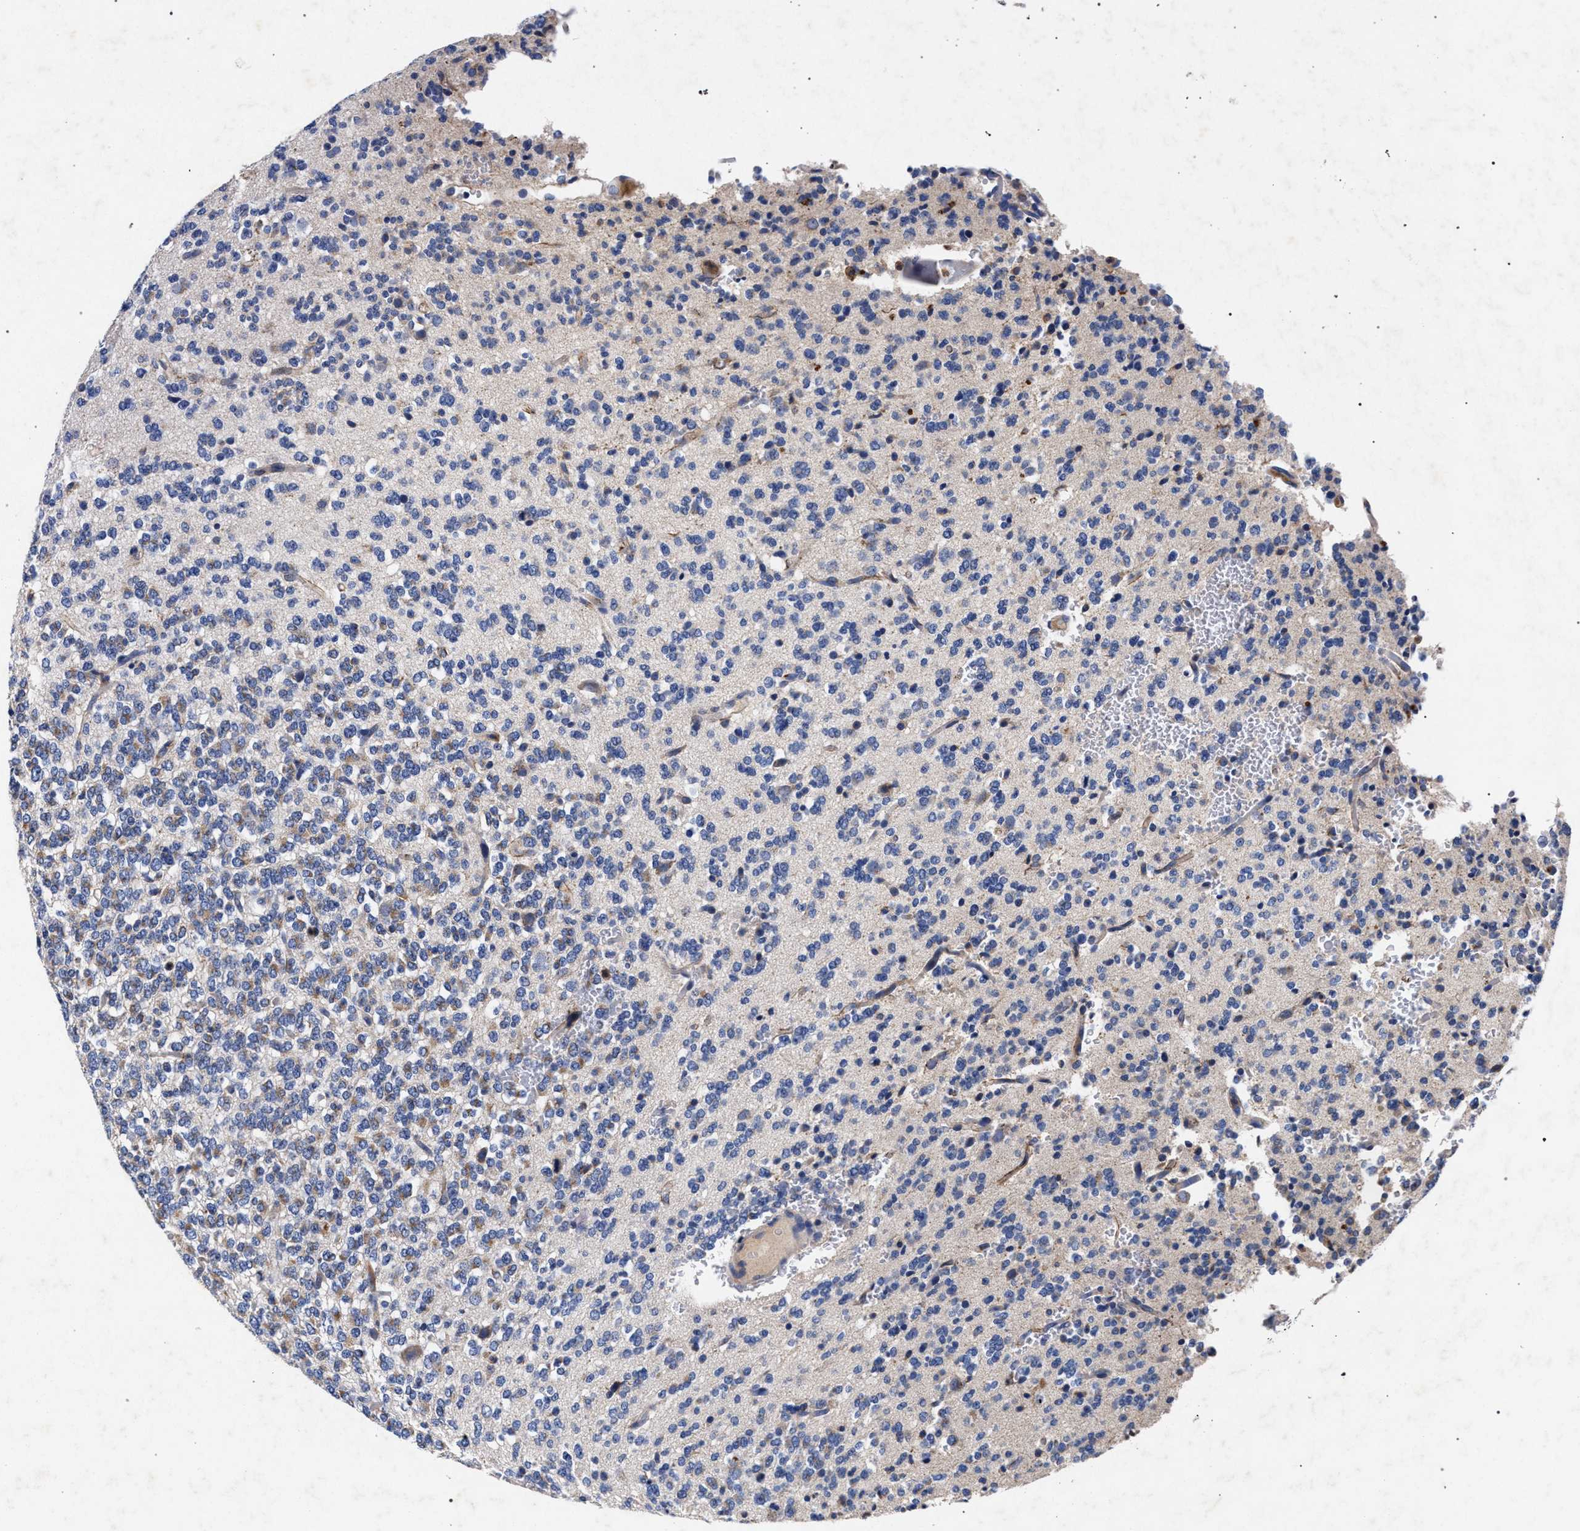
{"staining": {"intensity": "weak", "quantity": "25%-75%", "location": "cytoplasmic/membranous"}, "tissue": "glioma", "cell_type": "Tumor cells", "image_type": "cancer", "snomed": [{"axis": "morphology", "description": "Glioma, malignant, Low grade"}, {"axis": "topography", "description": "Brain"}], "caption": "IHC (DAB) staining of low-grade glioma (malignant) reveals weak cytoplasmic/membranous protein expression in approximately 25%-75% of tumor cells. The staining was performed using DAB (3,3'-diaminobenzidine), with brown indicating positive protein expression. Nuclei are stained blue with hematoxylin.", "gene": "HSD17B14", "patient": {"sex": "male", "age": 38}}